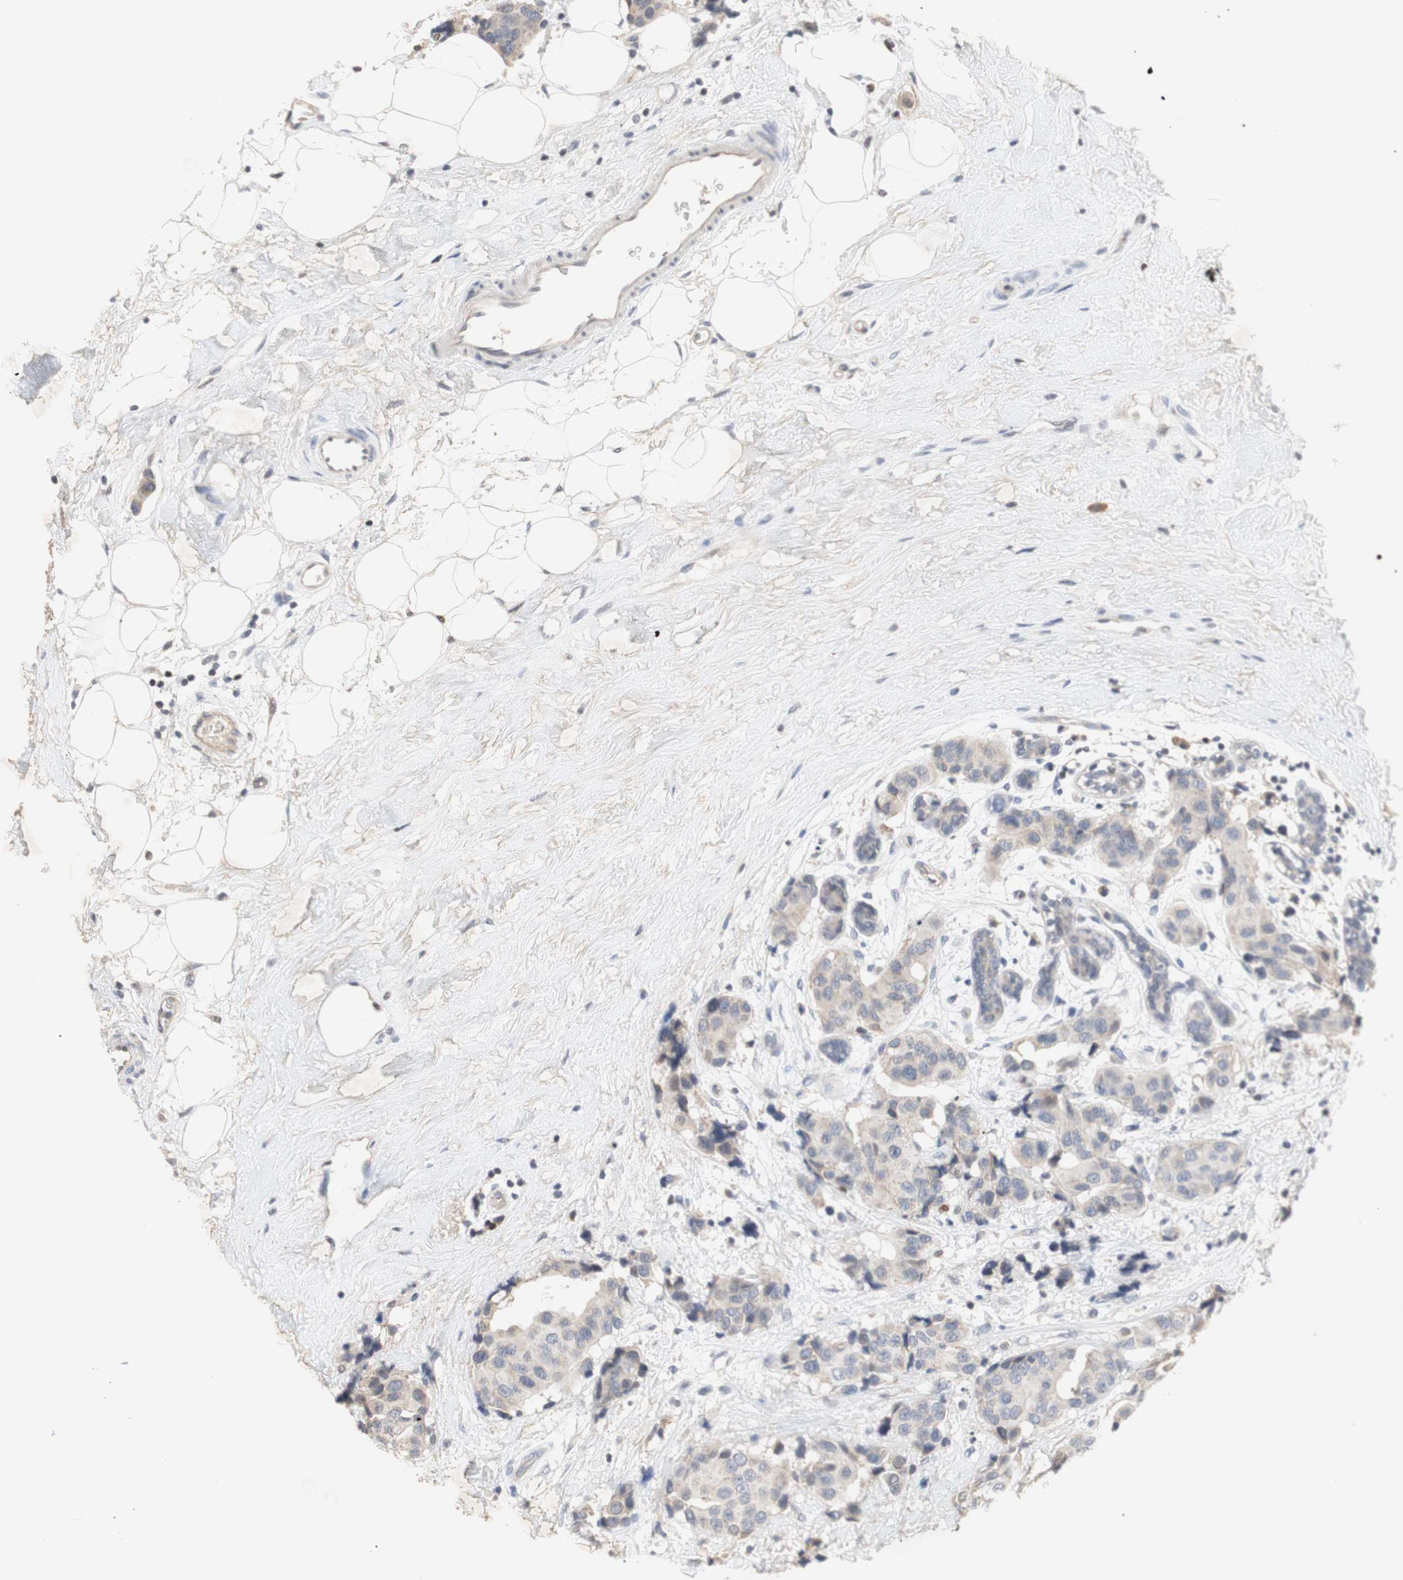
{"staining": {"intensity": "negative", "quantity": "none", "location": "none"}, "tissue": "breast cancer", "cell_type": "Tumor cells", "image_type": "cancer", "snomed": [{"axis": "morphology", "description": "Normal tissue, NOS"}, {"axis": "morphology", "description": "Duct carcinoma"}, {"axis": "topography", "description": "Breast"}], "caption": "Immunohistochemistry (IHC) of breast cancer (invasive ductal carcinoma) reveals no expression in tumor cells.", "gene": "FOSB", "patient": {"sex": "female", "age": 39}}